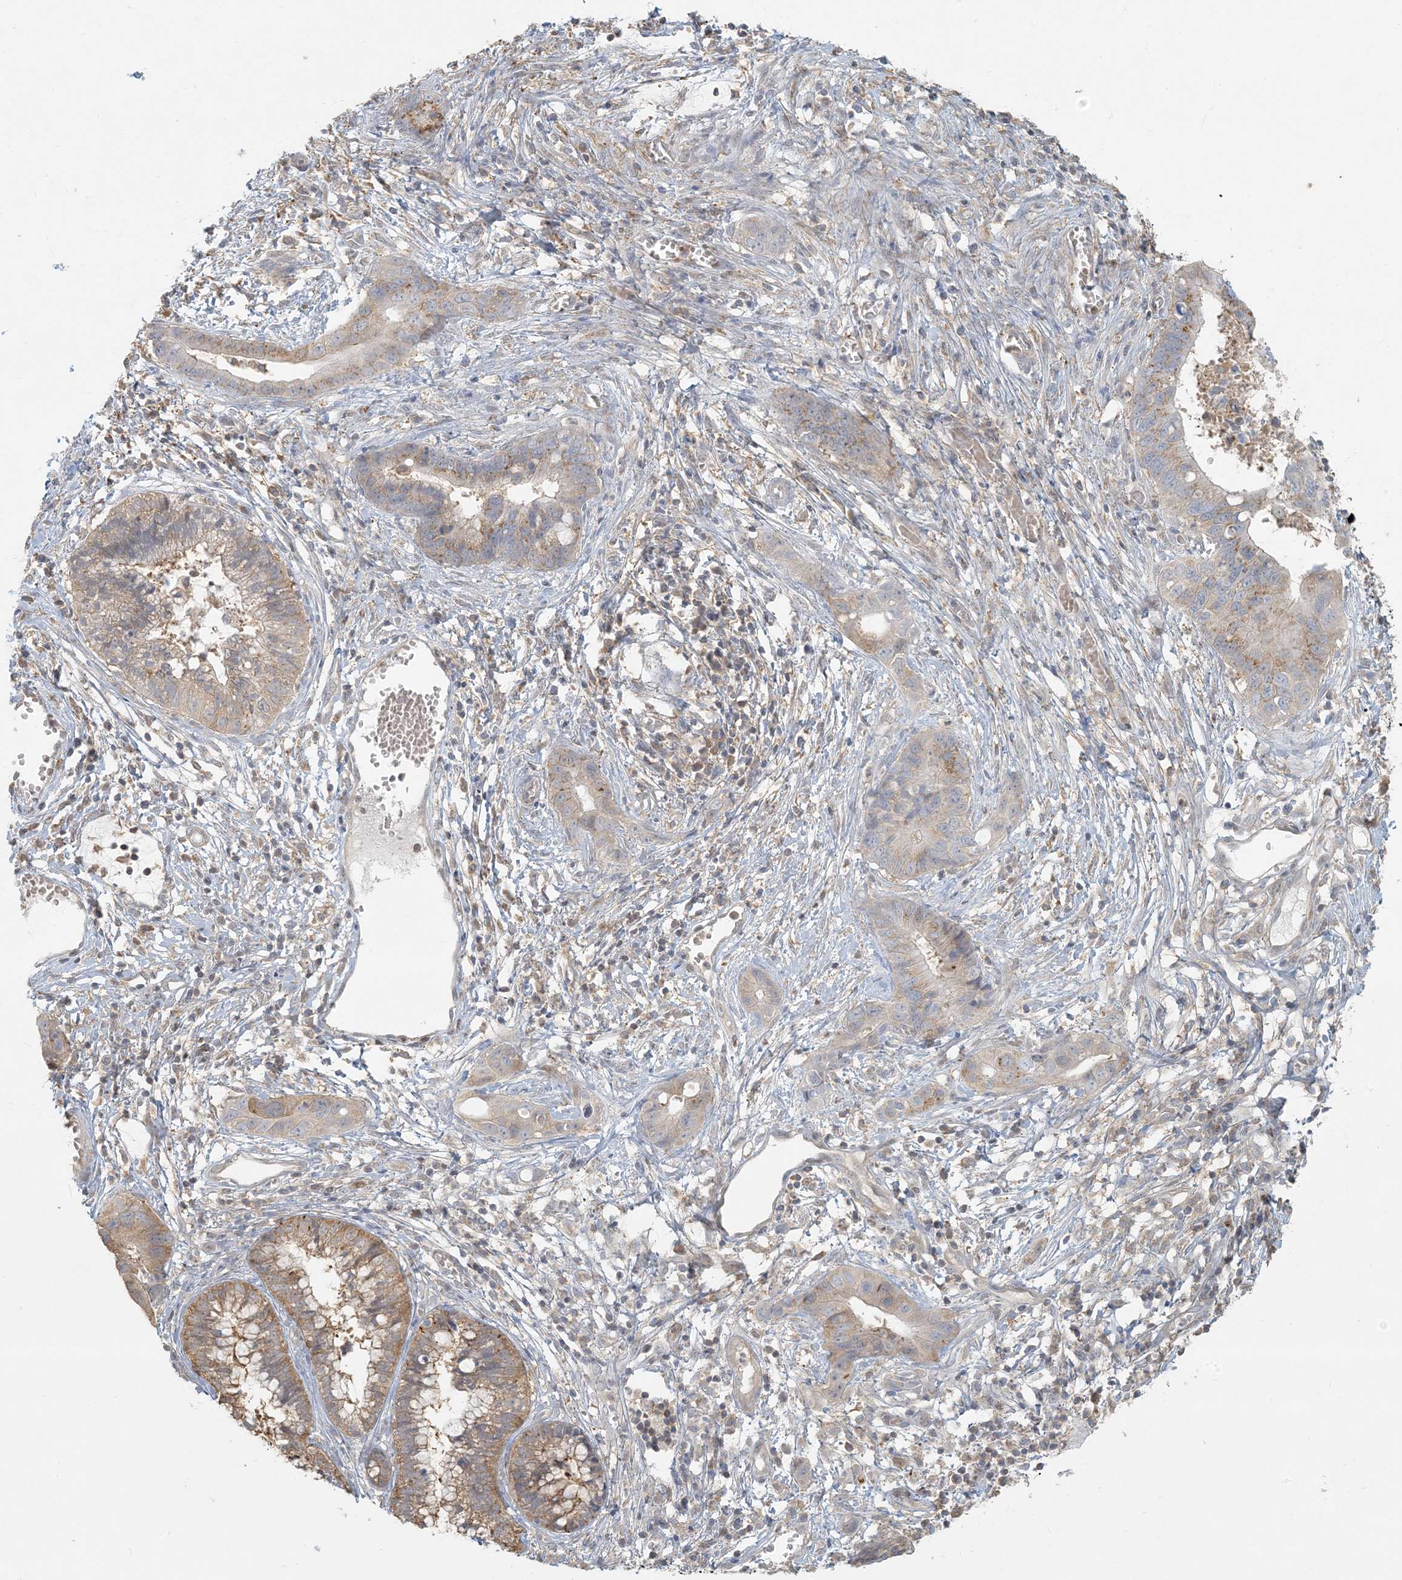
{"staining": {"intensity": "moderate", "quantity": "25%-75%", "location": "cytoplasmic/membranous"}, "tissue": "cervical cancer", "cell_type": "Tumor cells", "image_type": "cancer", "snomed": [{"axis": "morphology", "description": "Adenocarcinoma, NOS"}, {"axis": "topography", "description": "Cervix"}], "caption": "Immunohistochemistry photomicrograph of neoplastic tissue: human cervical cancer (adenocarcinoma) stained using IHC displays medium levels of moderate protein expression localized specifically in the cytoplasmic/membranous of tumor cells, appearing as a cytoplasmic/membranous brown color.", "gene": "HACL1", "patient": {"sex": "female", "age": 44}}